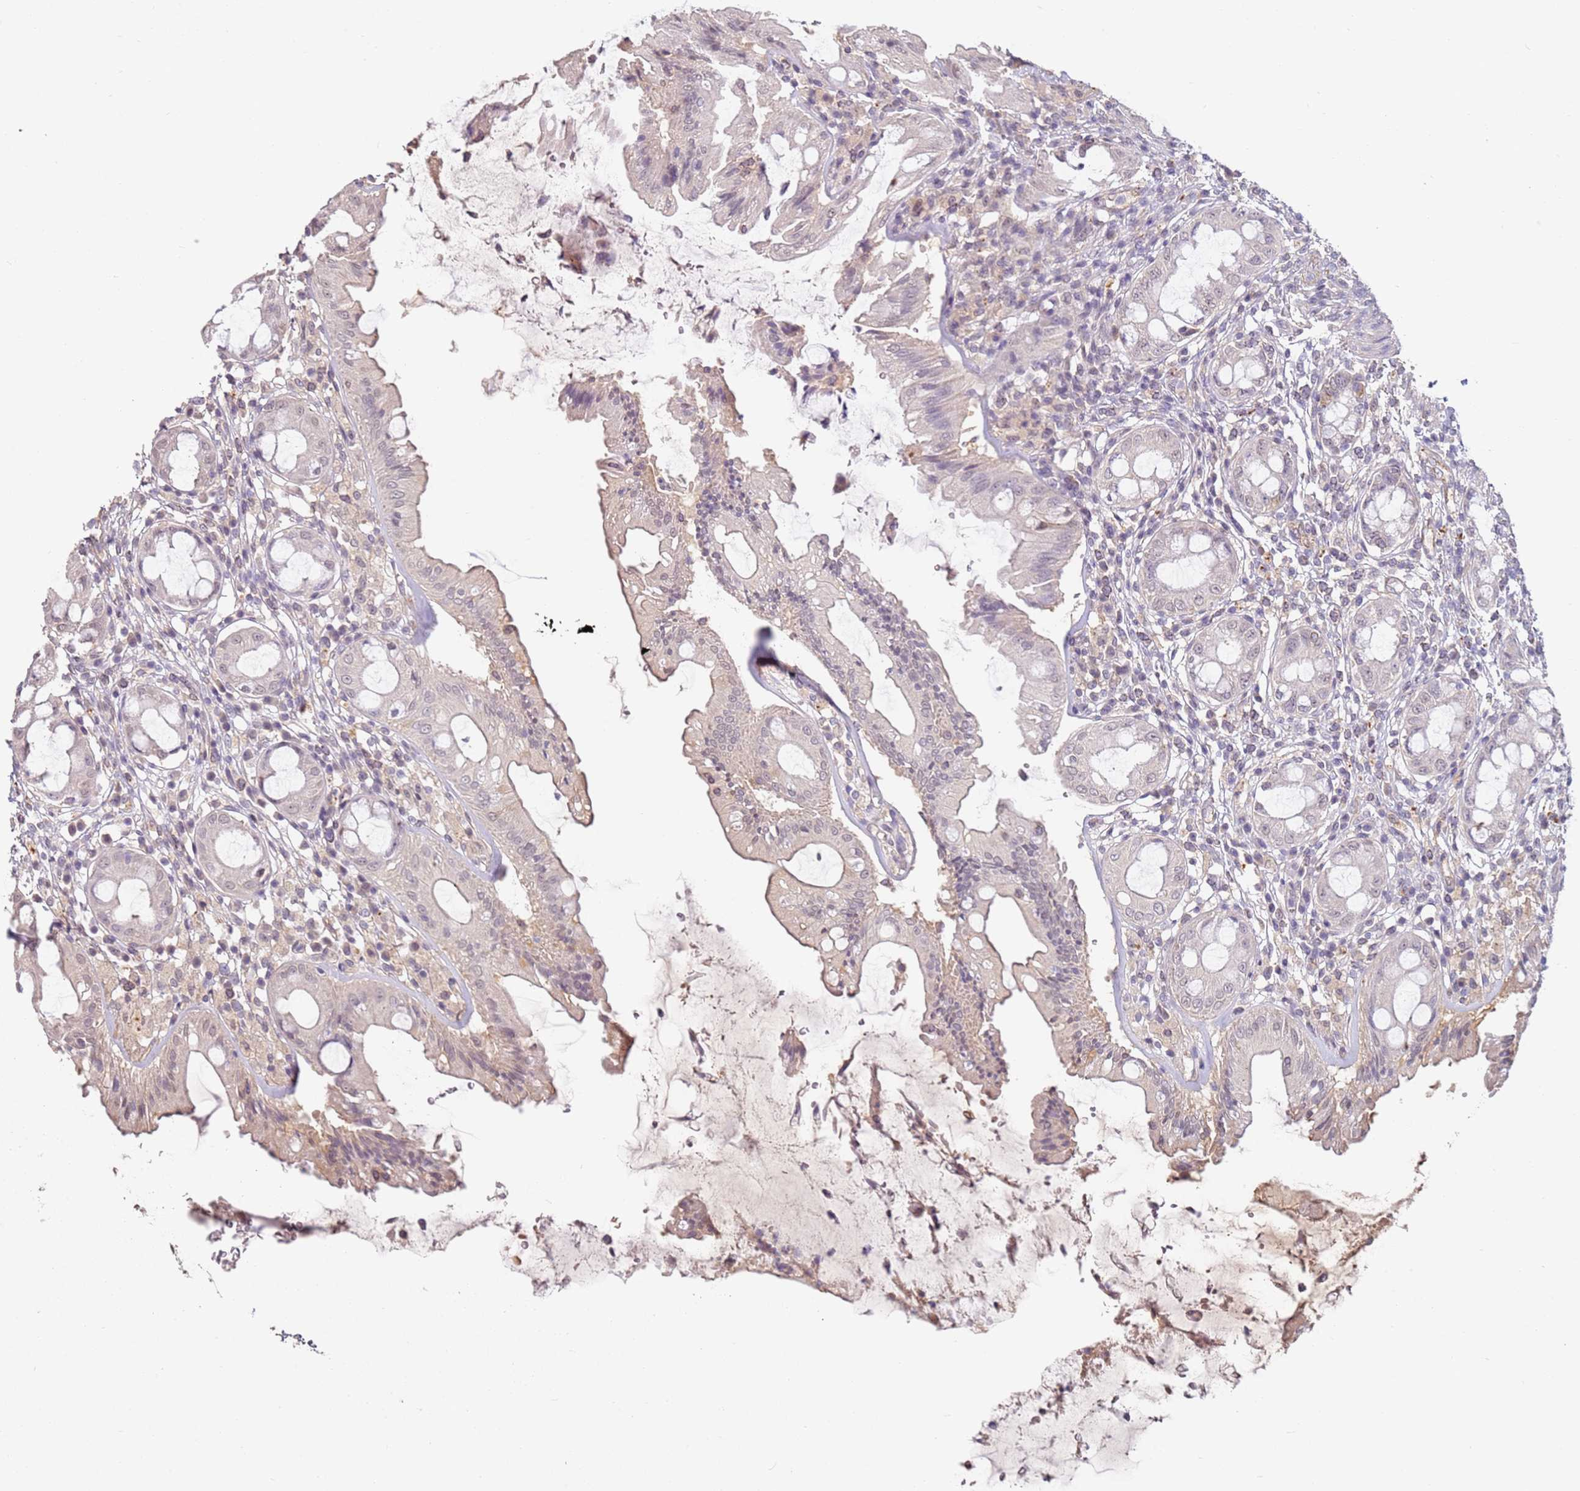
{"staining": {"intensity": "weak", "quantity": ">75%", "location": "cytoplasmic/membranous"}, "tissue": "rectum", "cell_type": "Glandular cells", "image_type": "normal", "snomed": [{"axis": "morphology", "description": "Normal tissue, NOS"}, {"axis": "topography", "description": "Rectum"}], "caption": "Normal rectum demonstrates weak cytoplasmic/membranous positivity in approximately >75% of glandular cells.", "gene": "WDR93", "patient": {"sex": "female", "age": 57}}